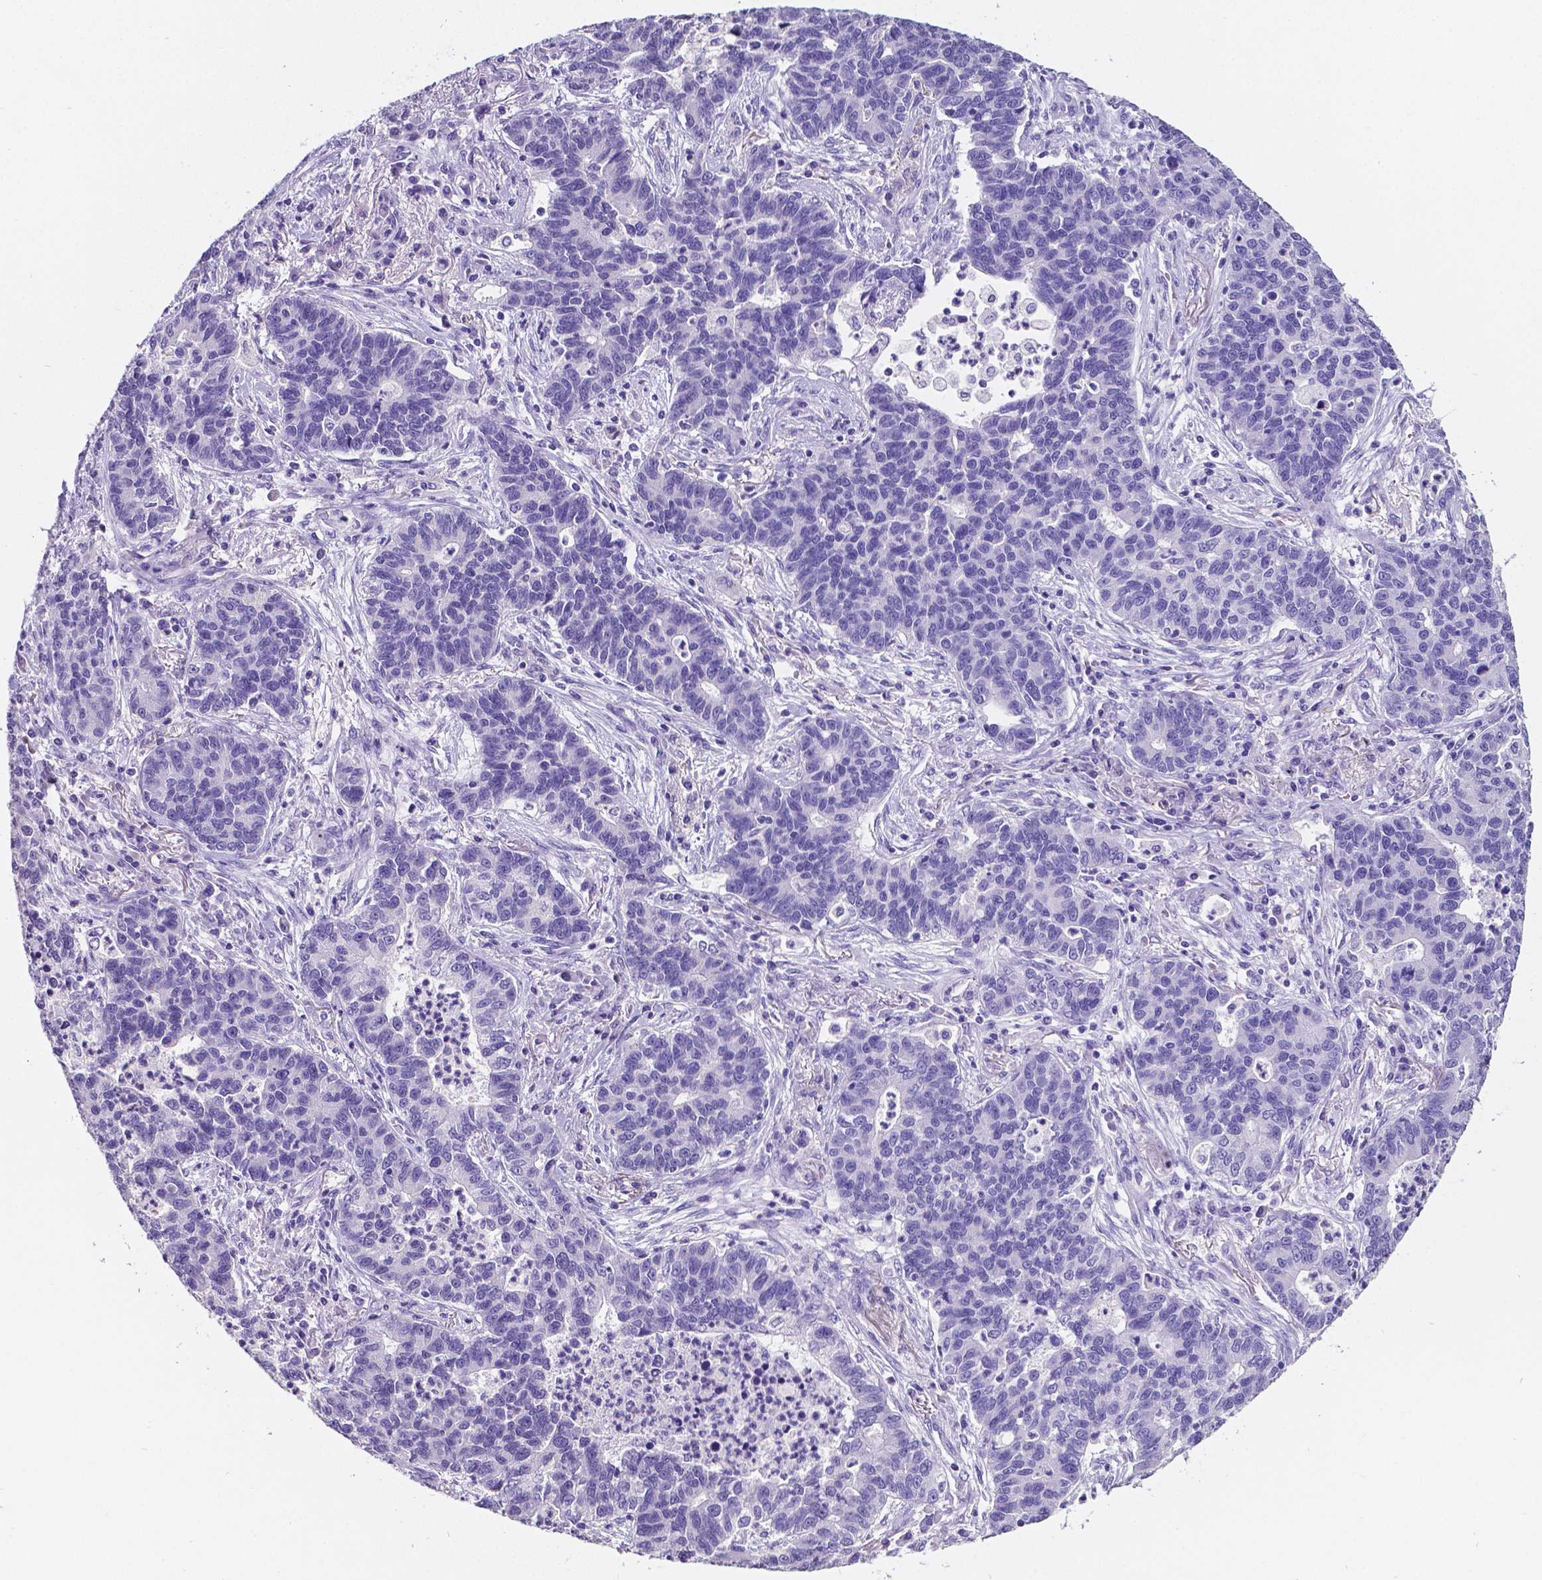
{"staining": {"intensity": "negative", "quantity": "none", "location": "none"}, "tissue": "lung cancer", "cell_type": "Tumor cells", "image_type": "cancer", "snomed": [{"axis": "morphology", "description": "Adenocarcinoma, NOS"}, {"axis": "topography", "description": "Lung"}], "caption": "Immunohistochemical staining of human lung cancer (adenocarcinoma) shows no significant staining in tumor cells.", "gene": "SATB2", "patient": {"sex": "female", "age": 57}}